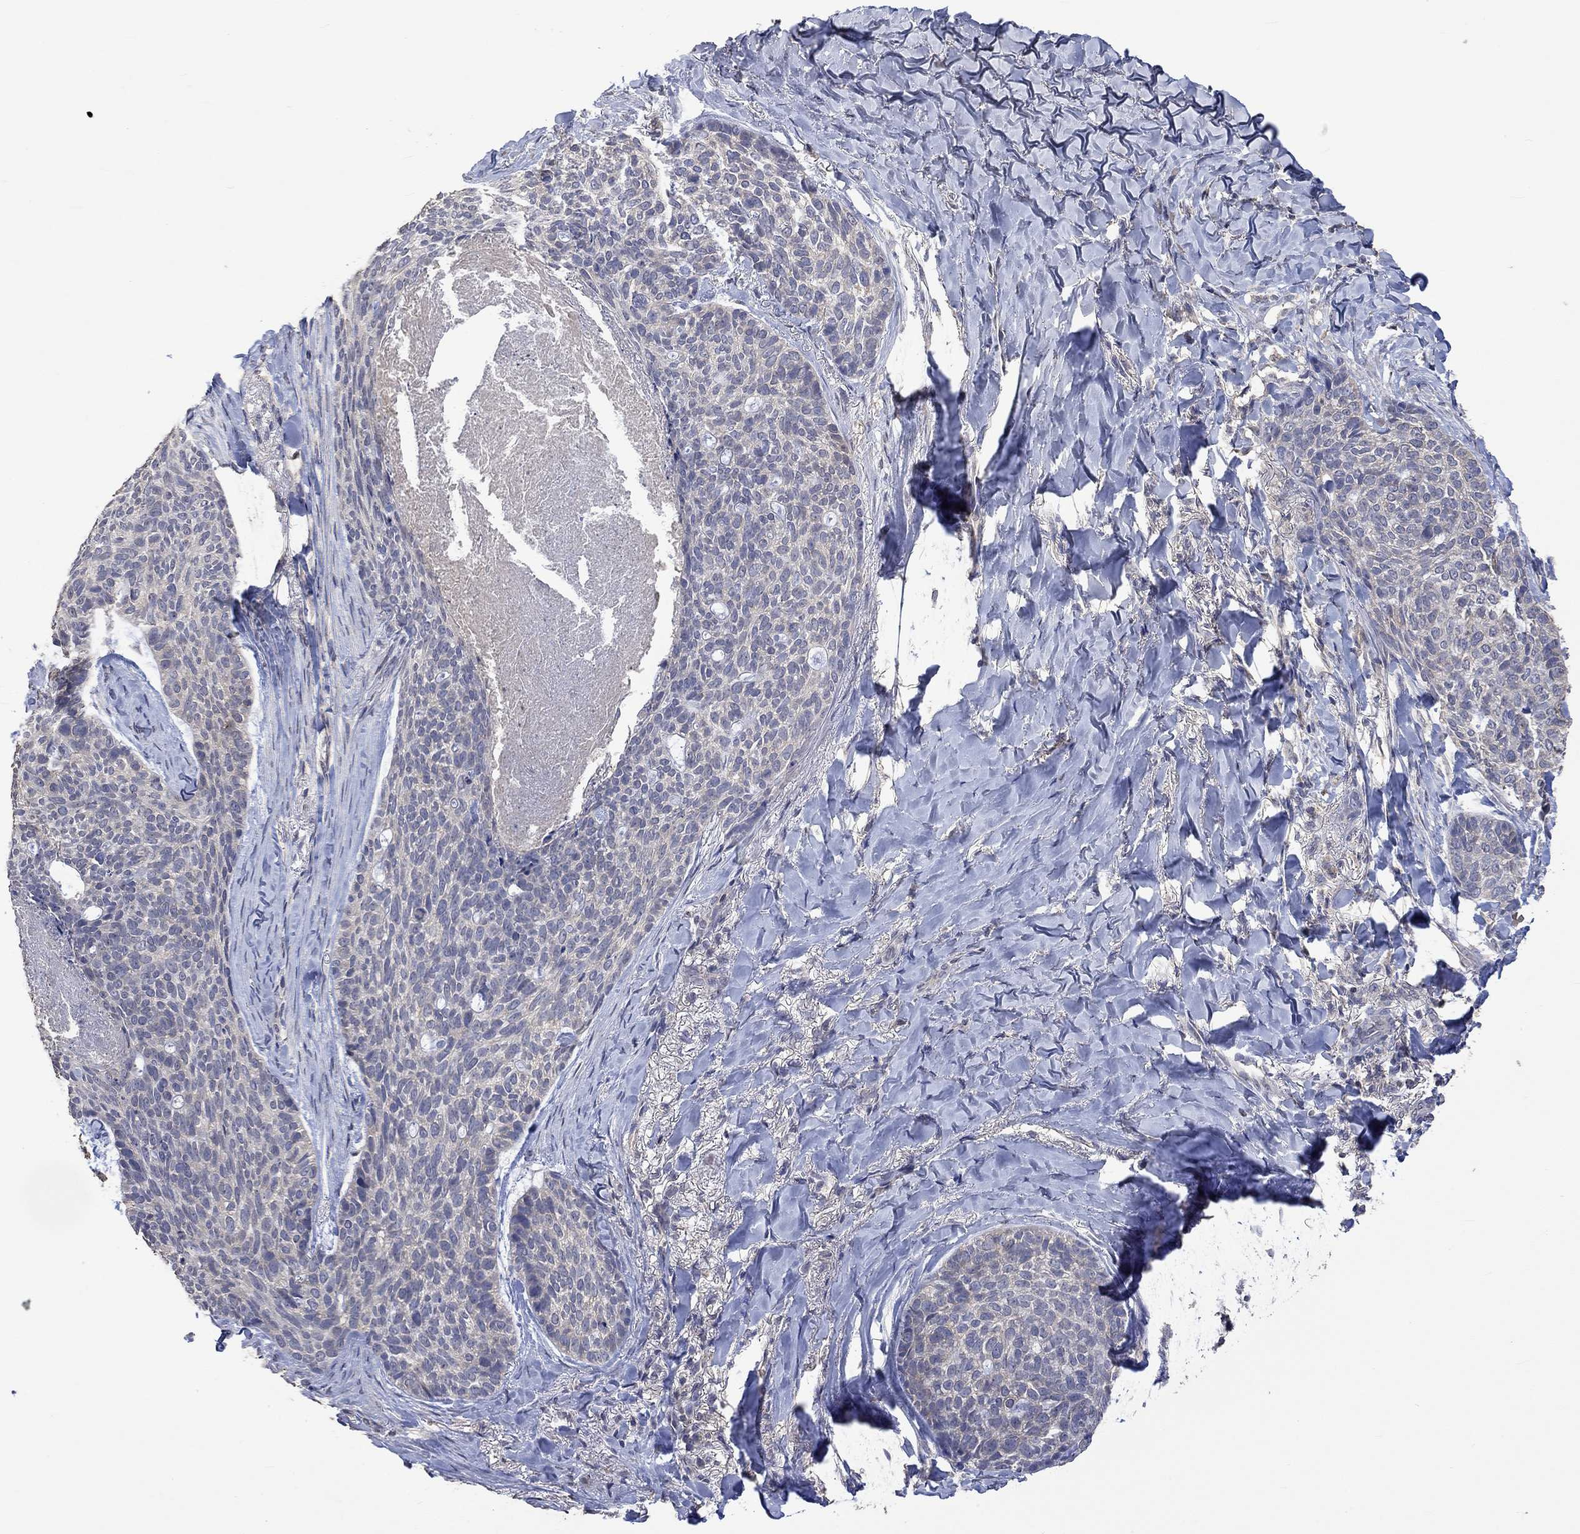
{"staining": {"intensity": "weak", "quantity": "25%-75%", "location": "cytoplasmic/membranous"}, "tissue": "skin cancer", "cell_type": "Tumor cells", "image_type": "cancer", "snomed": [{"axis": "morphology", "description": "Basal cell carcinoma"}, {"axis": "topography", "description": "Skin"}], "caption": "Skin cancer was stained to show a protein in brown. There is low levels of weak cytoplasmic/membranous expression in about 25%-75% of tumor cells.", "gene": "PTPN20", "patient": {"sex": "female", "age": 69}}